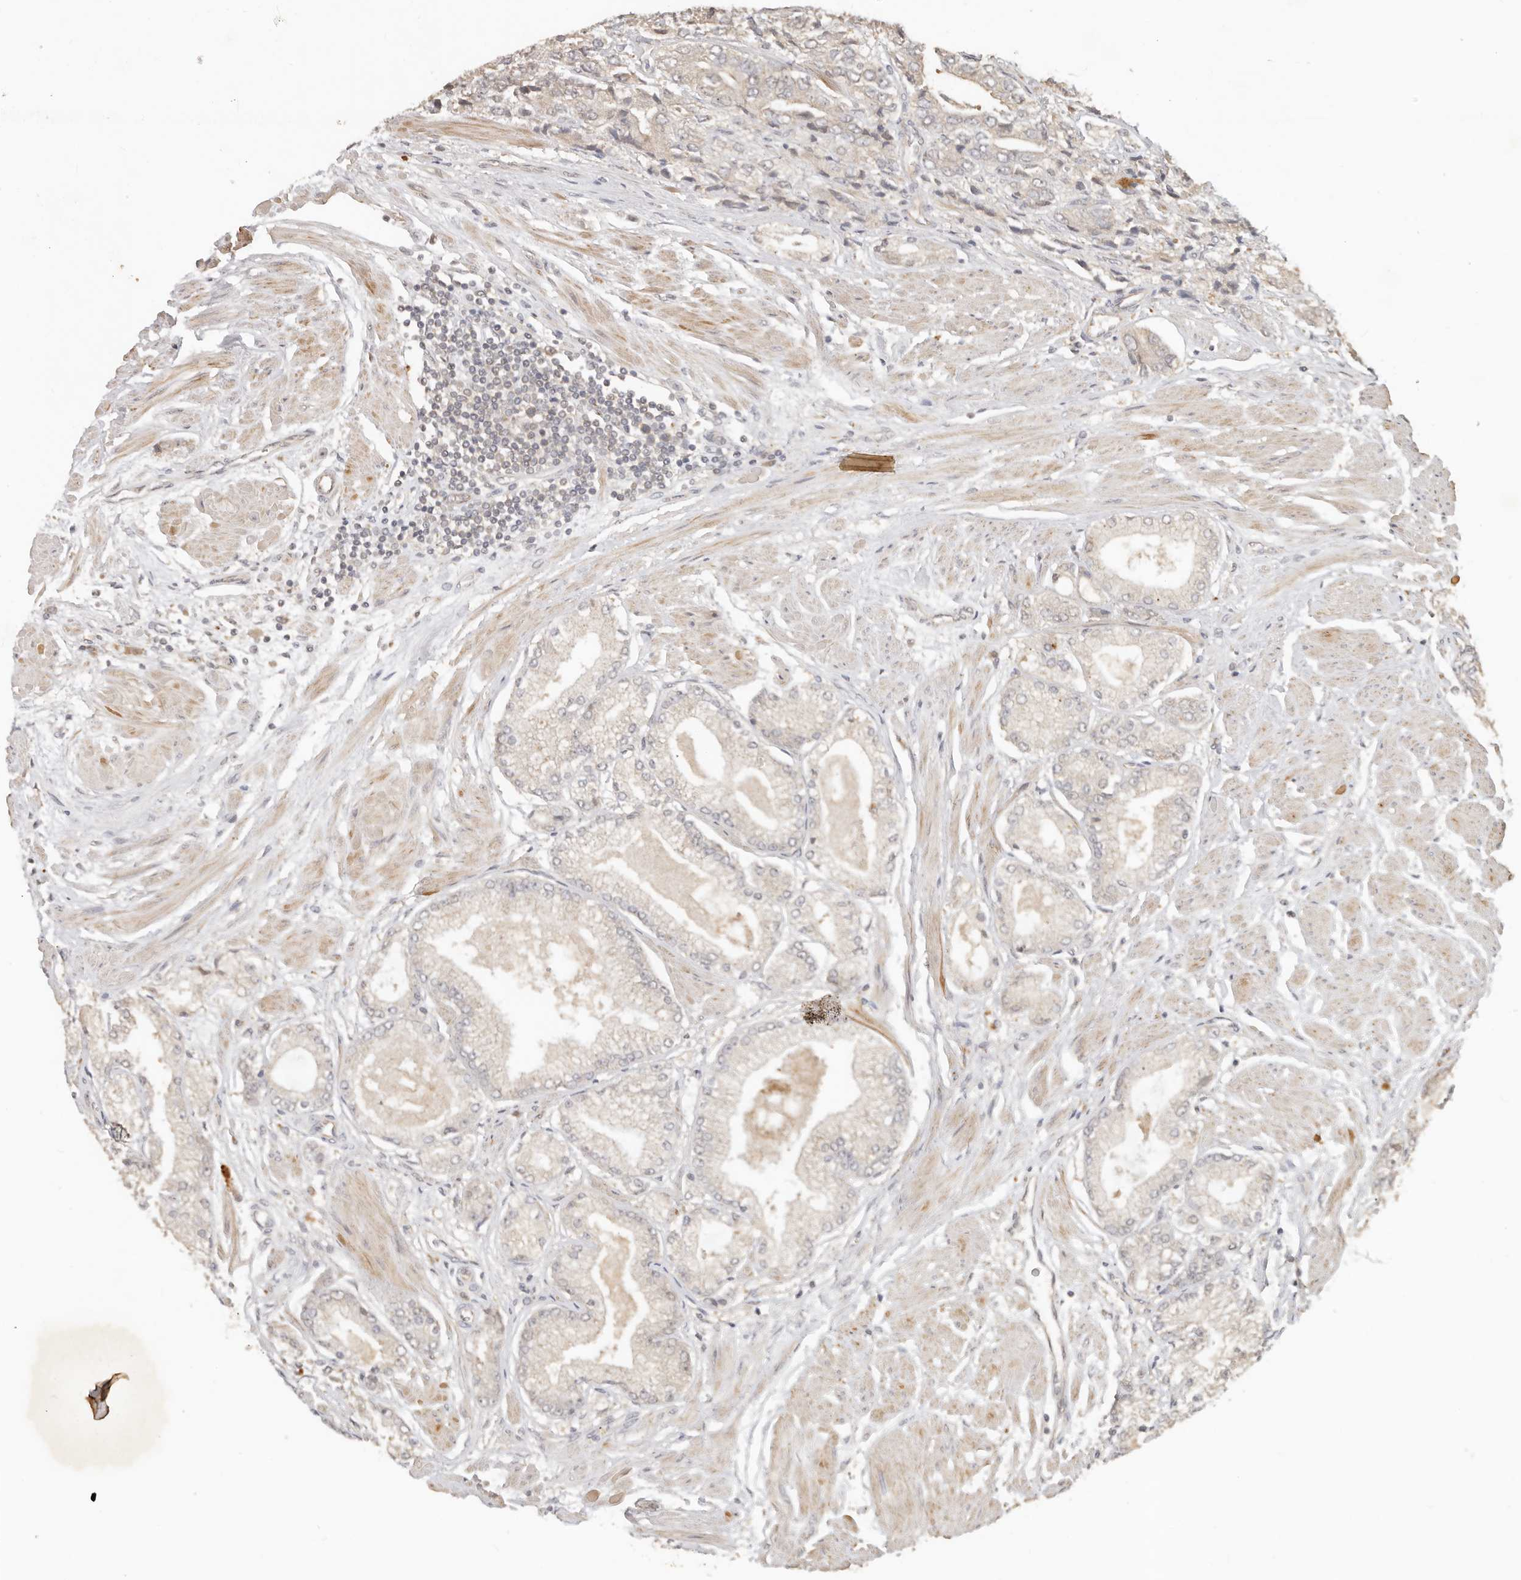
{"staining": {"intensity": "negative", "quantity": "none", "location": "none"}, "tissue": "prostate cancer", "cell_type": "Tumor cells", "image_type": "cancer", "snomed": [{"axis": "morphology", "description": "Adenocarcinoma, High grade"}, {"axis": "topography", "description": "Prostate"}], "caption": "Tumor cells are negative for brown protein staining in prostate cancer.", "gene": "MTFR2", "patient": {"sex": "male", "age": 50}}